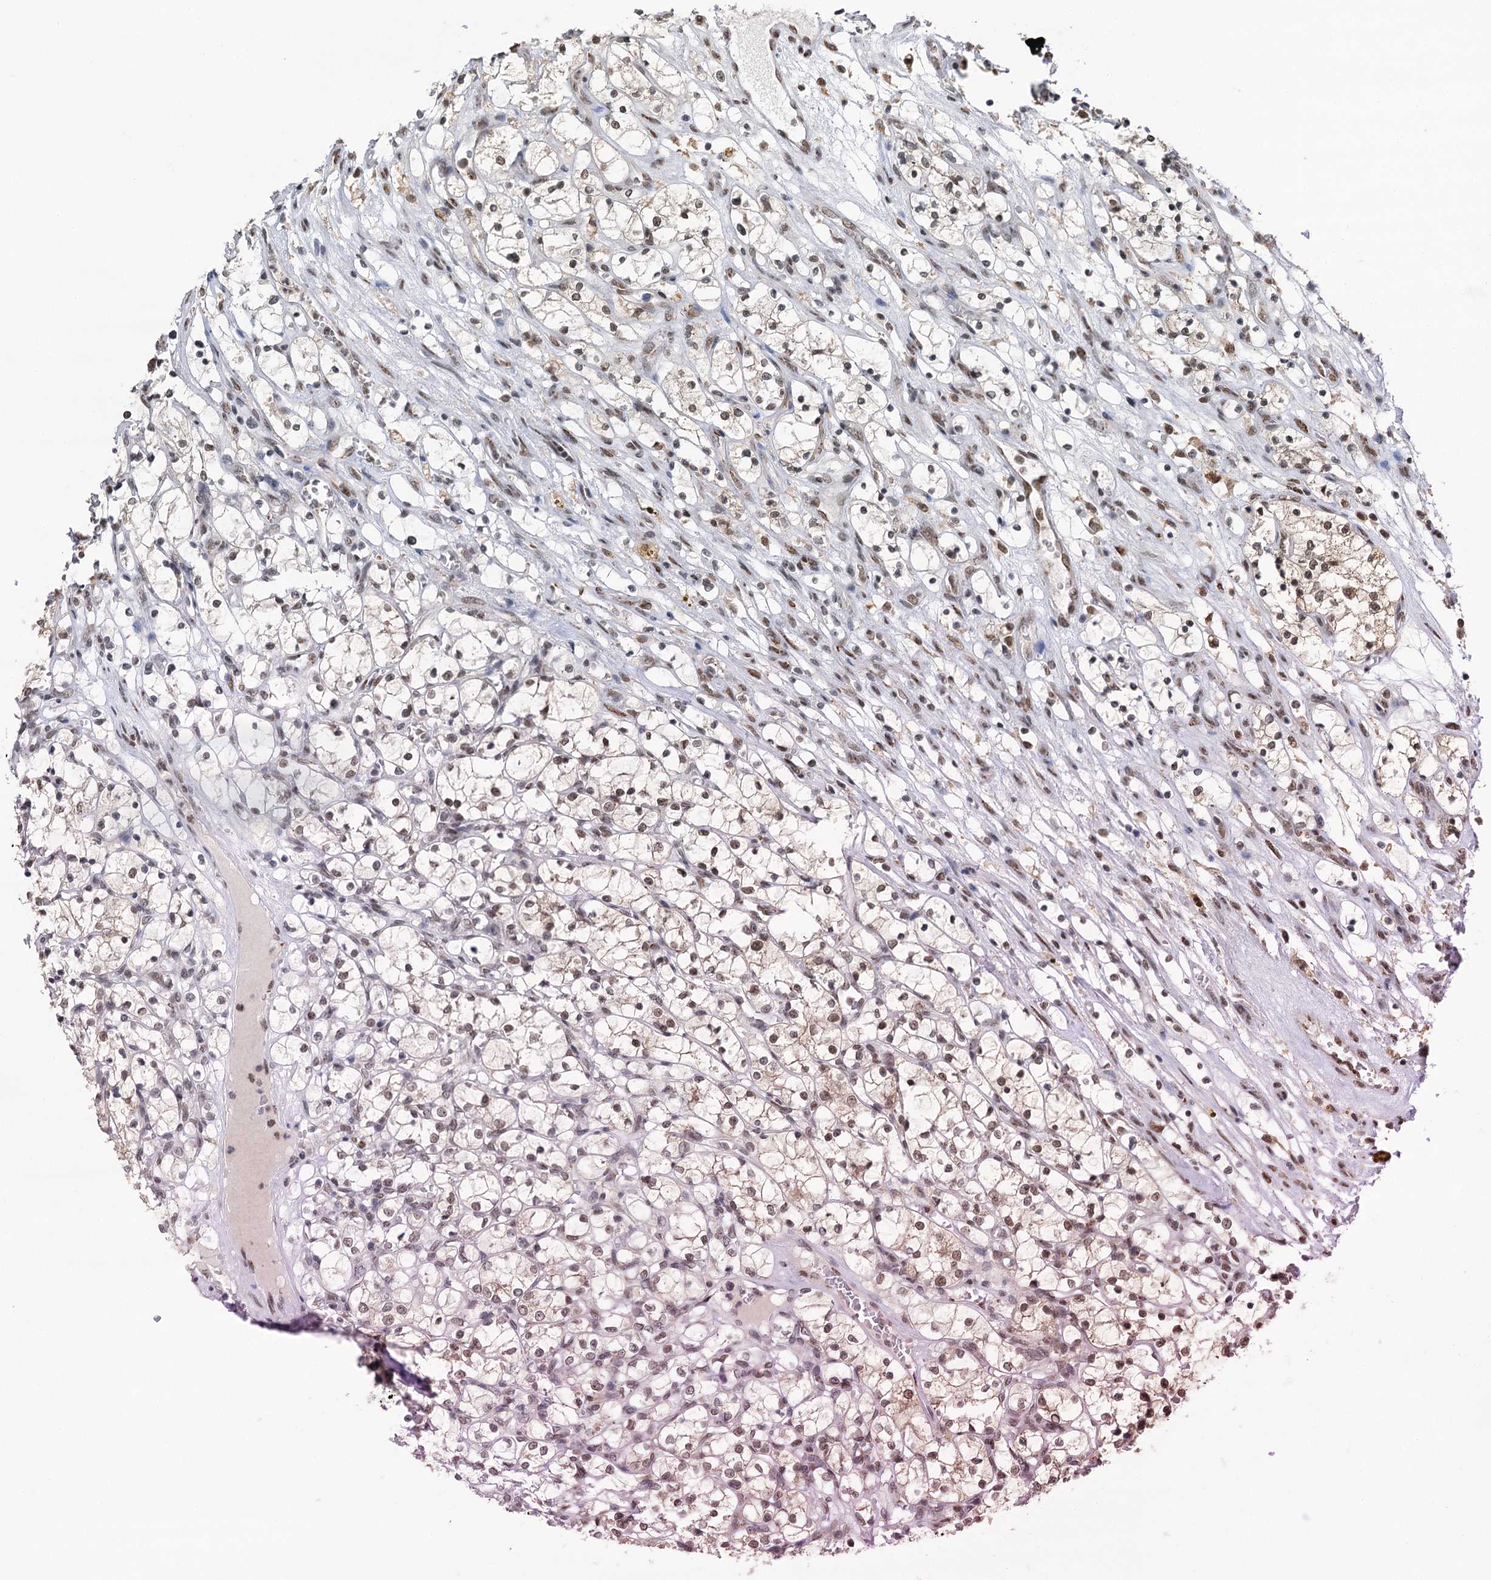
{"staining": {"intensity": "weak", "quantity": "25%-75%", "location": "nuclear"}, "tissue": "renal cancer", "cell_type": "Tumor cells", "image_type": "cancer", "snomed": [{"axis": "morphology", "description": "Adenocarcinoma, NOS"}, {"axis": "topography", "description": "Kidney"}], "caption": "A brown stain labels weak nuclear positivity of a protein in adenocarcinoma (renal) tumor cells. Using DAB (brown) and hematoxylin (blue) stains, captured at high magnification using brightfield microscopy.", "gene": "PPHLN1", "patient": {"sex": "female", "age": 69}}